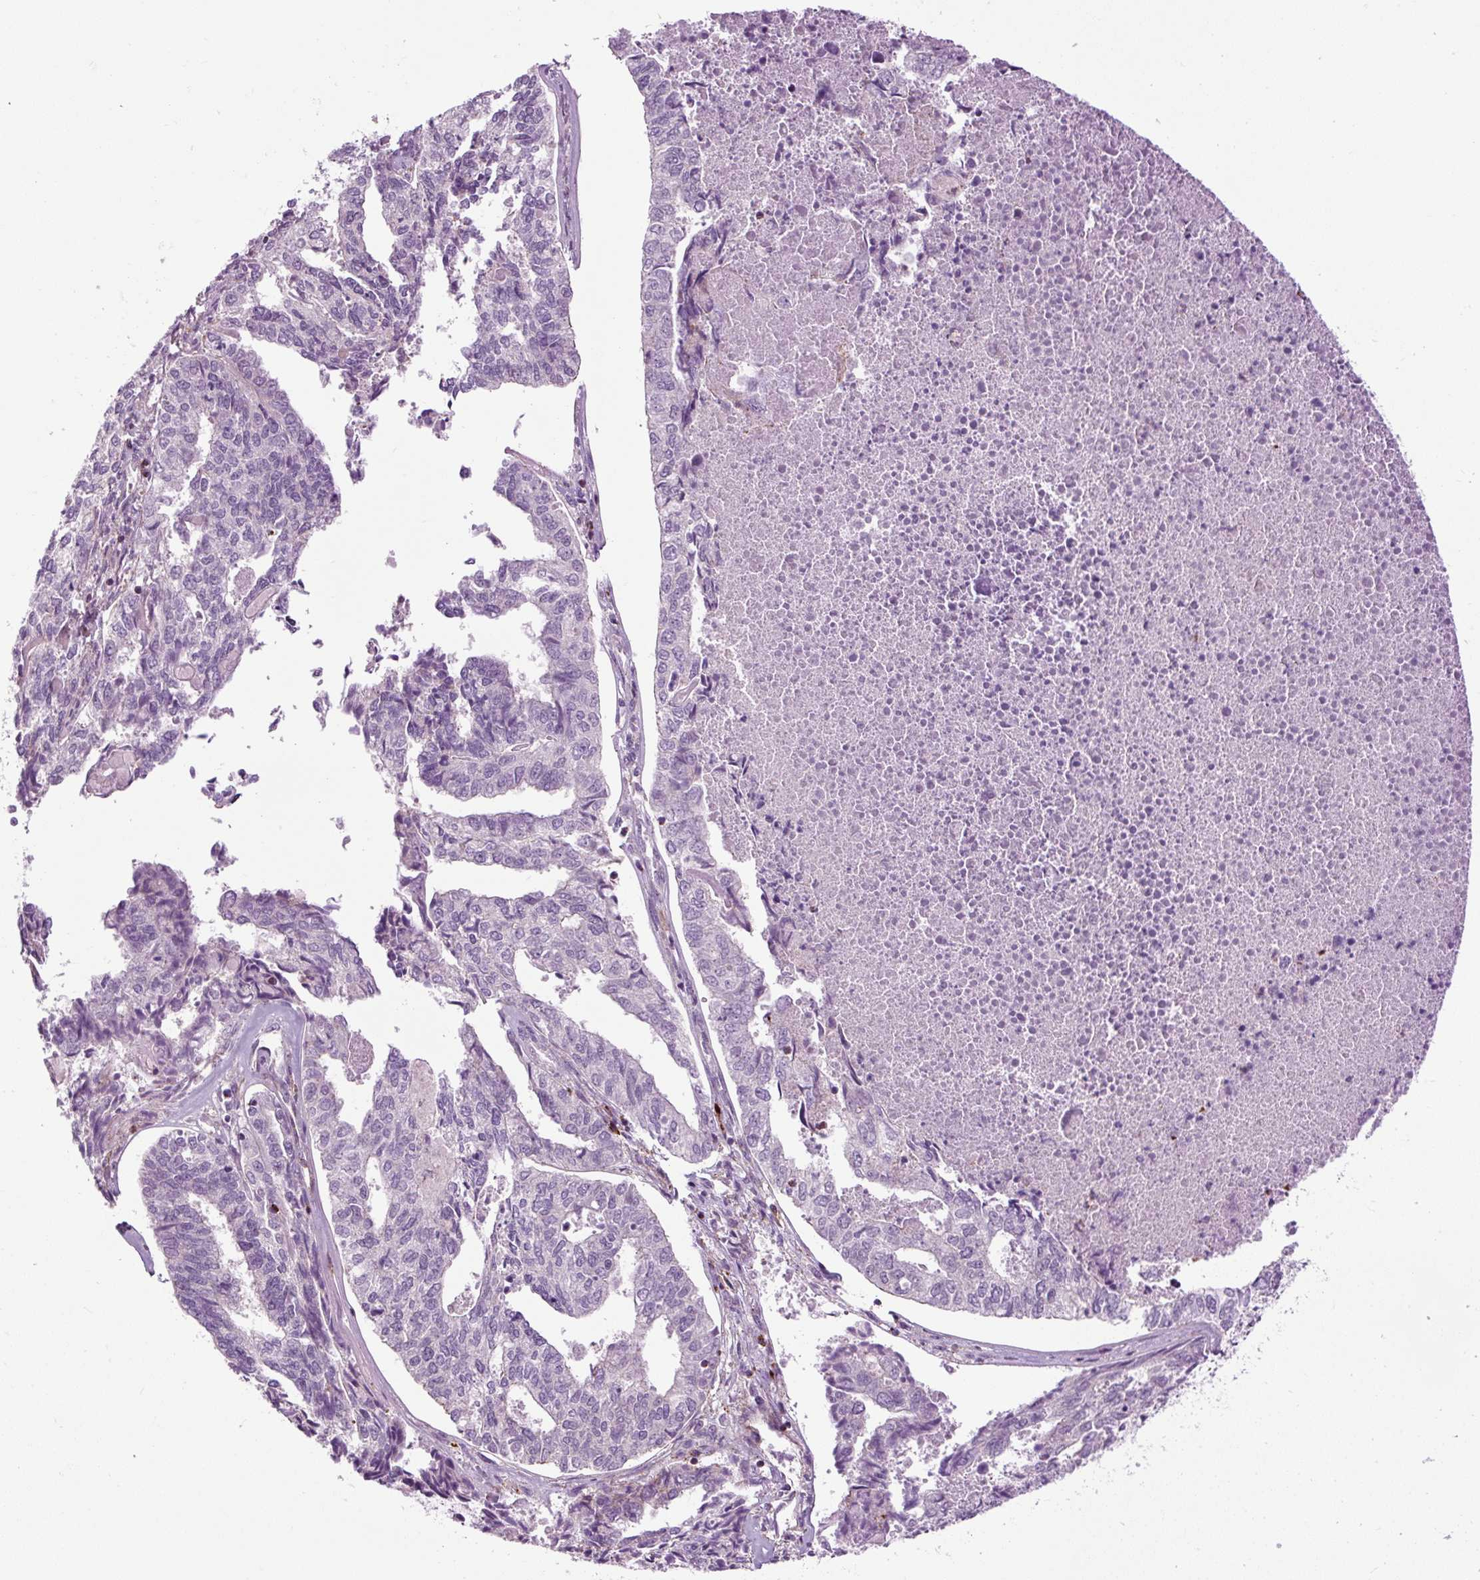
{"staining": {"intensity": "negative", "quantity": "none", "location": "none"}, "tissue": "endometrial cancer", "cell_type": "Tumor cells", "image_type": "cancer", "snomed": [{"axis": "morphology", "description": "Adenocarcinoma, NOS"}, {"axis": "topography", "description": "Endometrium"}], "caption": "IHC micrograph of human endometrial cancer stained for a protein (brown), which exhibits no expression in tumor cells.", "gene": "ZNF197", "patient": {"sex": "female", "age": 73}}